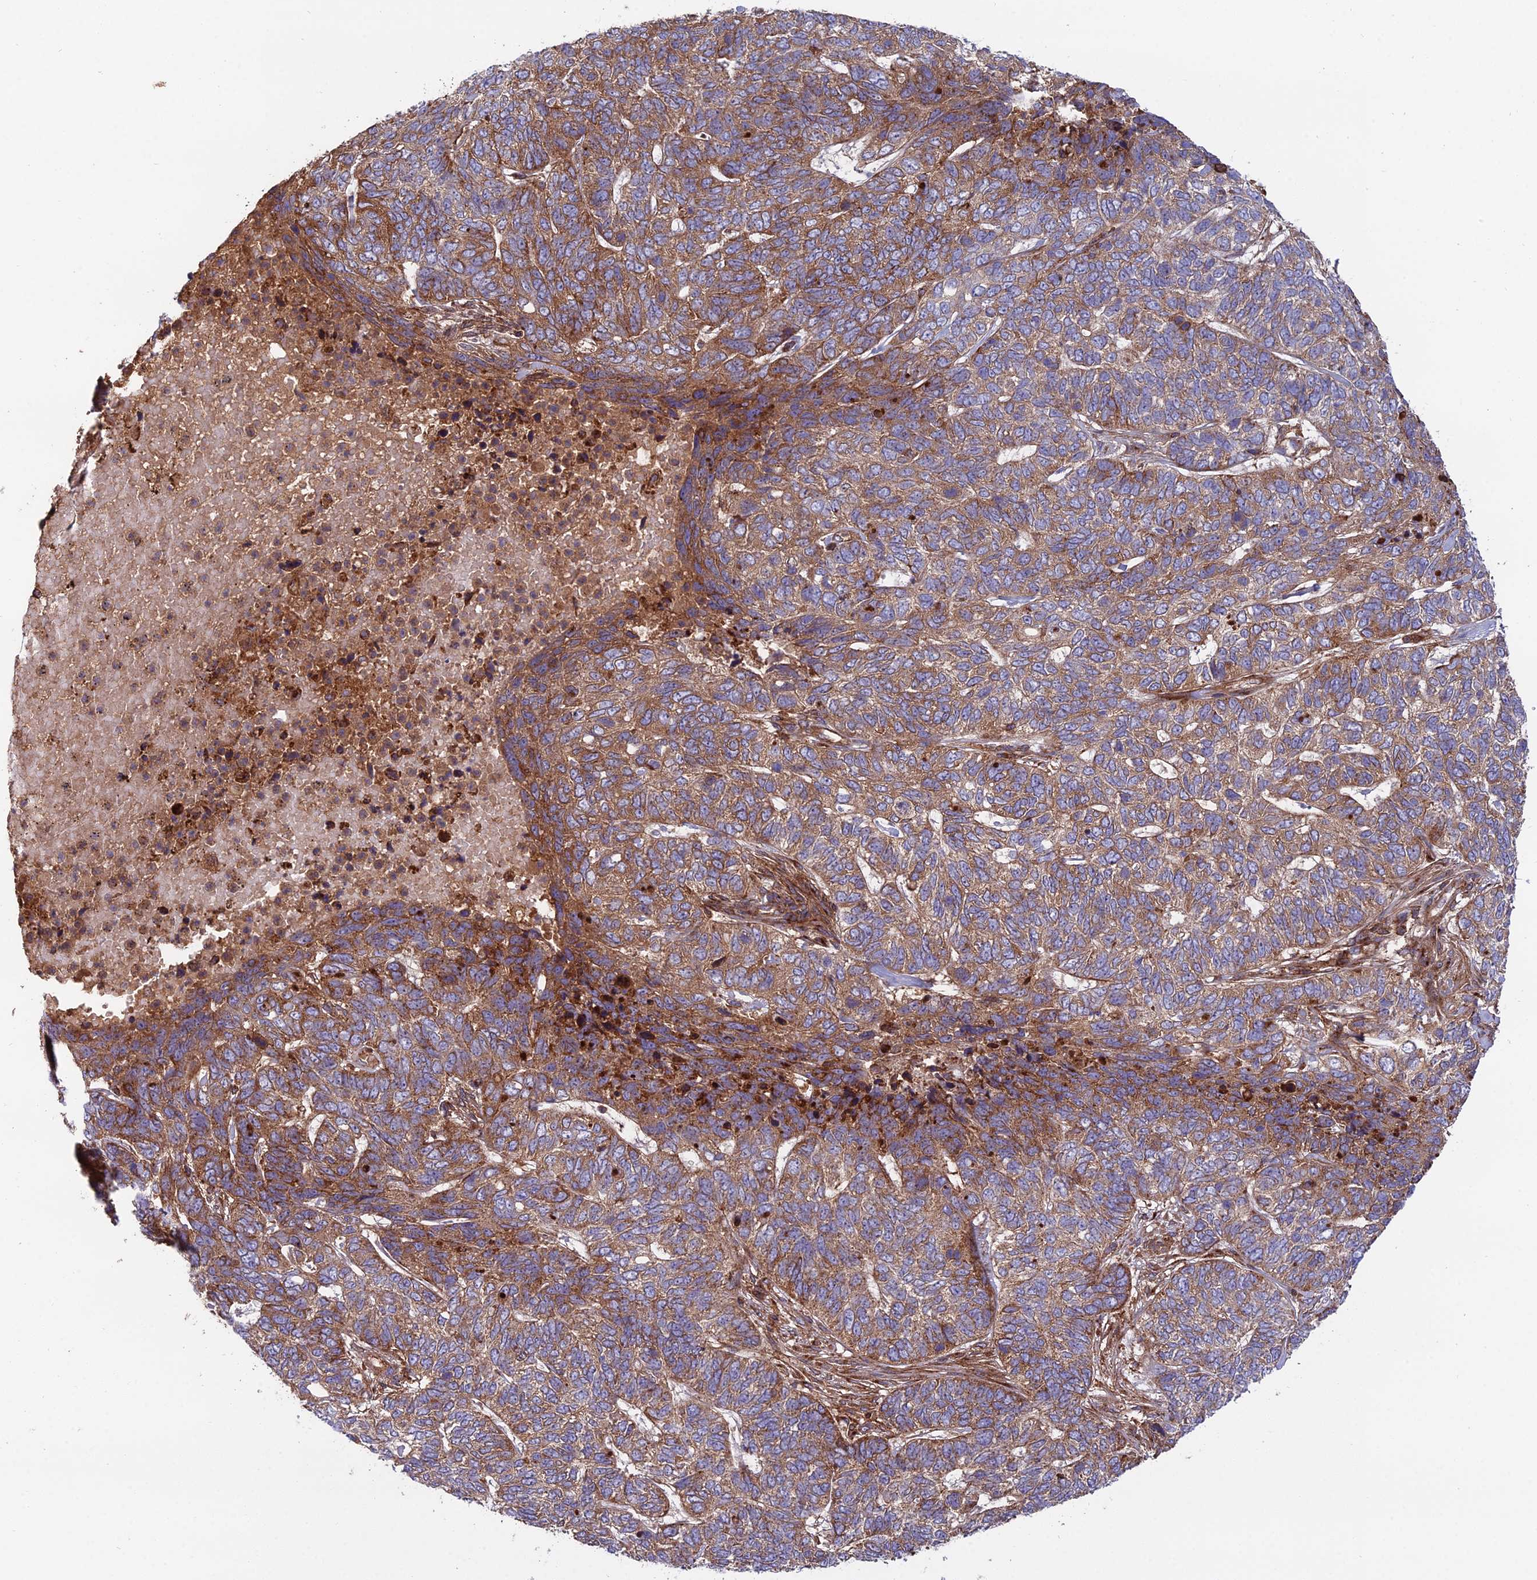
{"staining": {"intensity": "moderate", "quantity": ">75%", "location": "cytoplasmic/membranous"}, "tissue": "skin cancer", "cell_type": "Tumor cells", "image_type": "cancer", "snomed": [{"axis": "morphology", "description": "Basal cell carcinoma"}, {"axis": "topography", "description": "Skin"}], "caption": "An image of human skin cancer (basal cell carcinoma) stained for a protein reveals moderate cytoplasmic/membranous brown staining in tumor cells.", "gene": "LNPEP", "patient": {"sex": "female", "age": 65}}